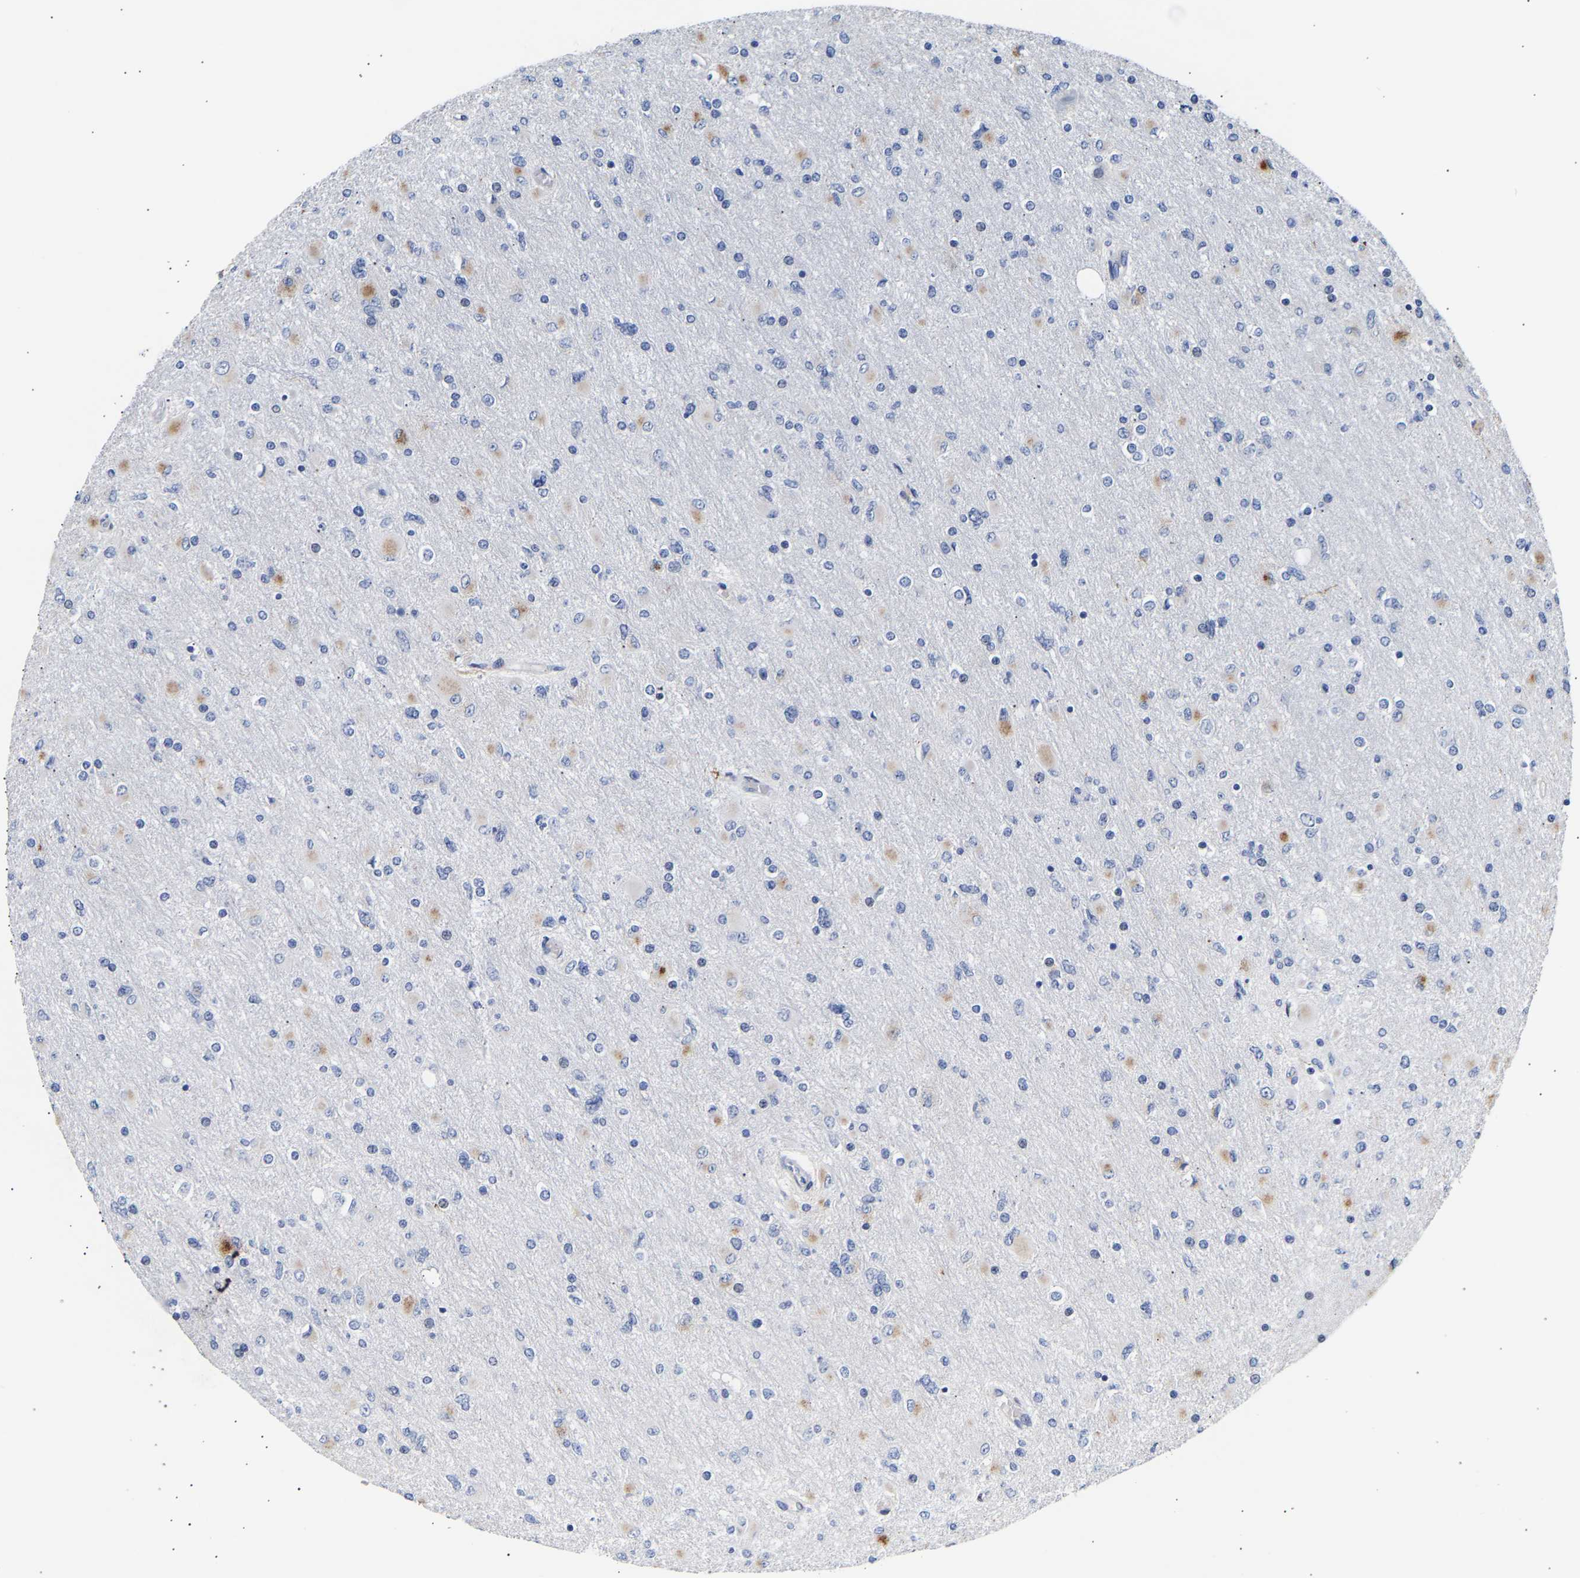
{"staining": {"intensity": "moderate", "quantity": "<25%", "location": "cytoplasmic/membranous"}, "tissue": "glioma", "cell_type": "Tumor cells", "image_type": "cancer", "snomed": [{"axis": "morphology", "description": "Glioma, malignant, High grade"}, {"axis": "topography", "description": "Cerebral cortex"}], "caption": "There is low levels of moderate cytoplasmic/membranous expression in tumor cells of malignant glioma (high-grade), as demonstrated by immunohistochemical staining (brown color).", "gene": "IGFBP7", "patient": {"sex": "female", "age": 36}}